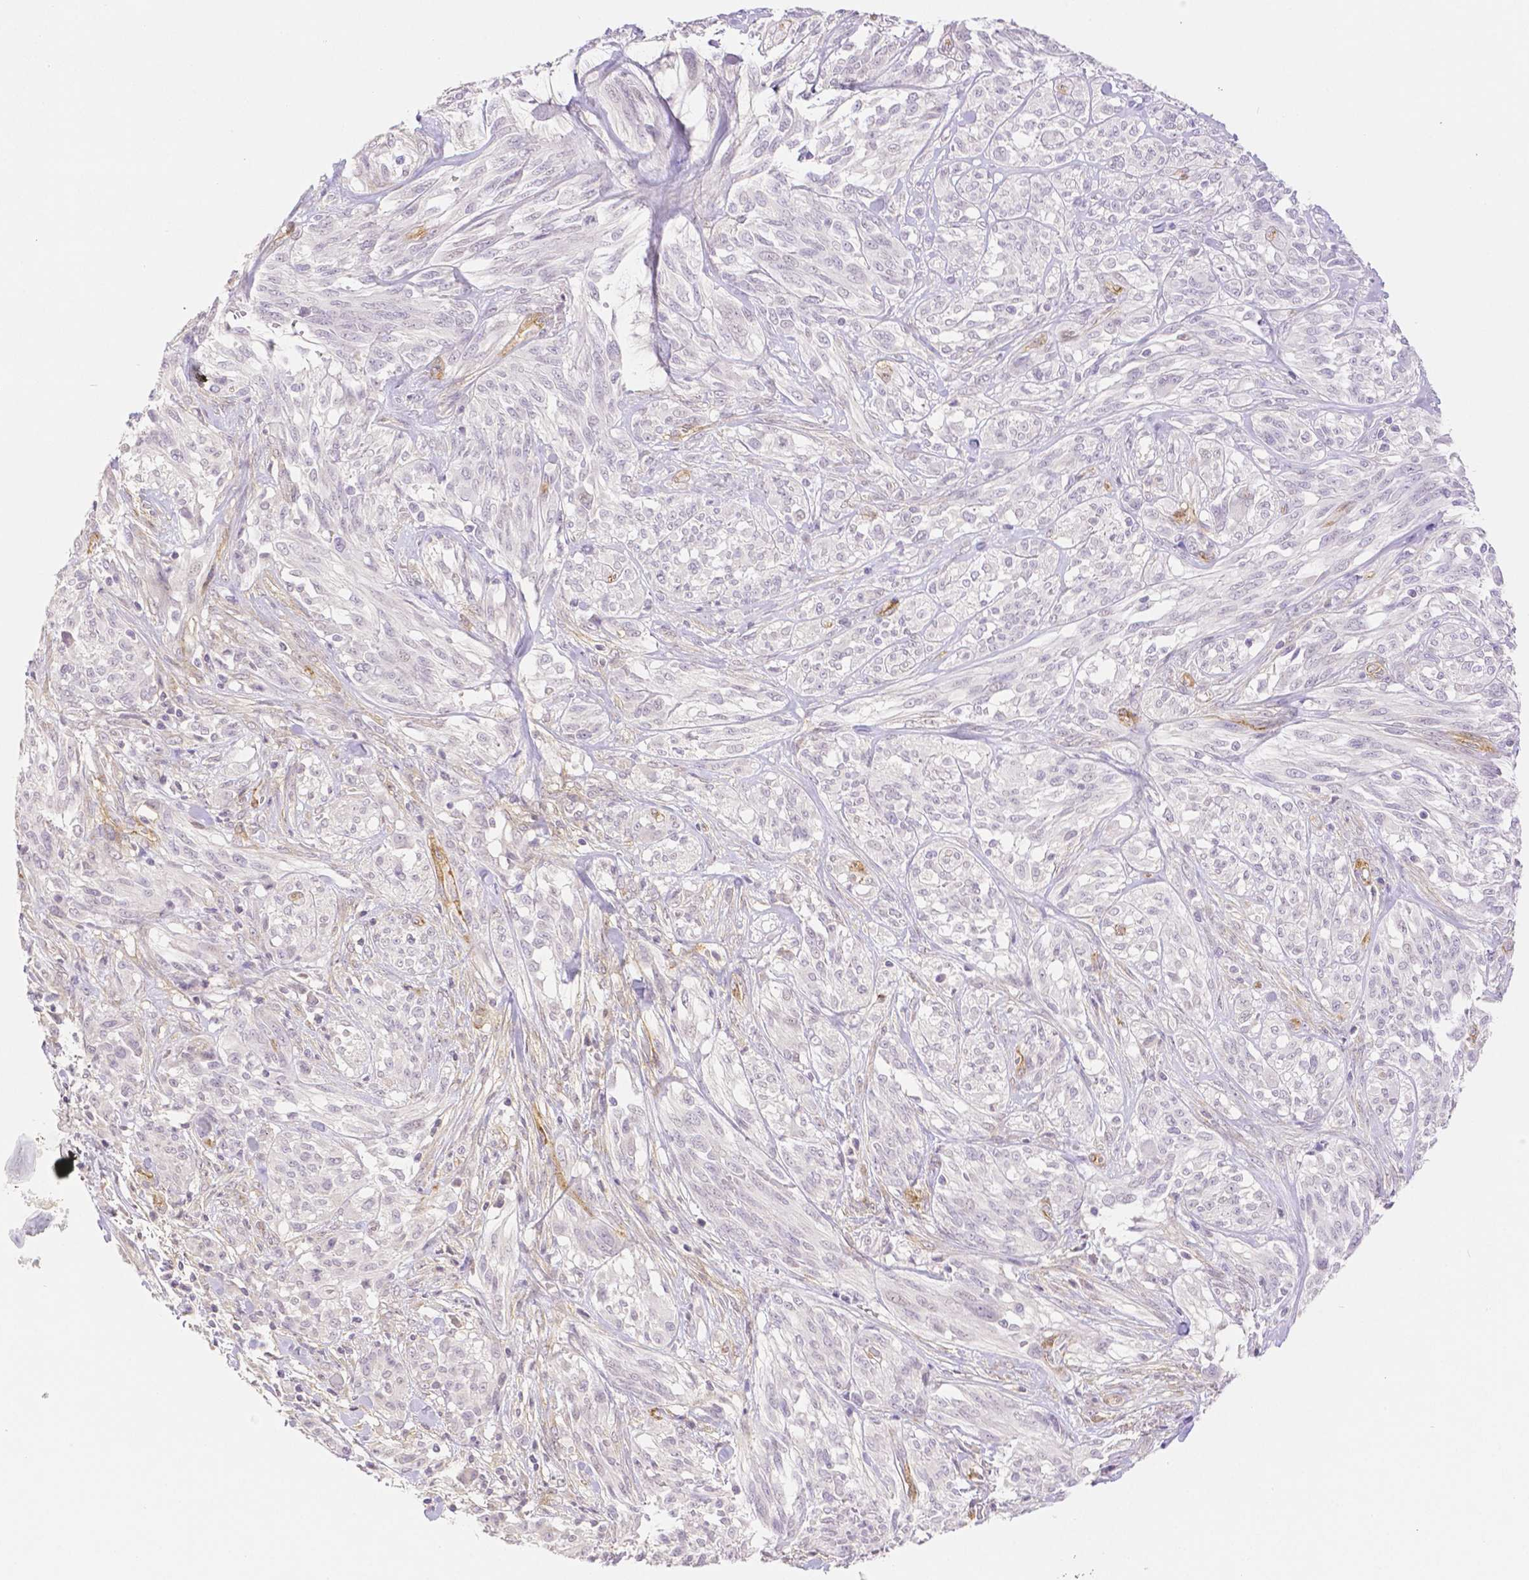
{"staining": {"intensity": "negative", "quantity": "none", "location": "none"}, "tissue": "melanoma", "cell_type": "Tumor cells", "image_type": "cancer", "snomed": [{"axis": "morphology", "description": "Malignant melanoma, NOS"}, {"axis": "topography", "description": "Skin"}], "caption": "Human malignant melanoma stained for a protein using immunohistochemistry exhibits no positivity in tumor cells.", "gene": "THY1", "patient": {"sex": "female", "age": 91}}